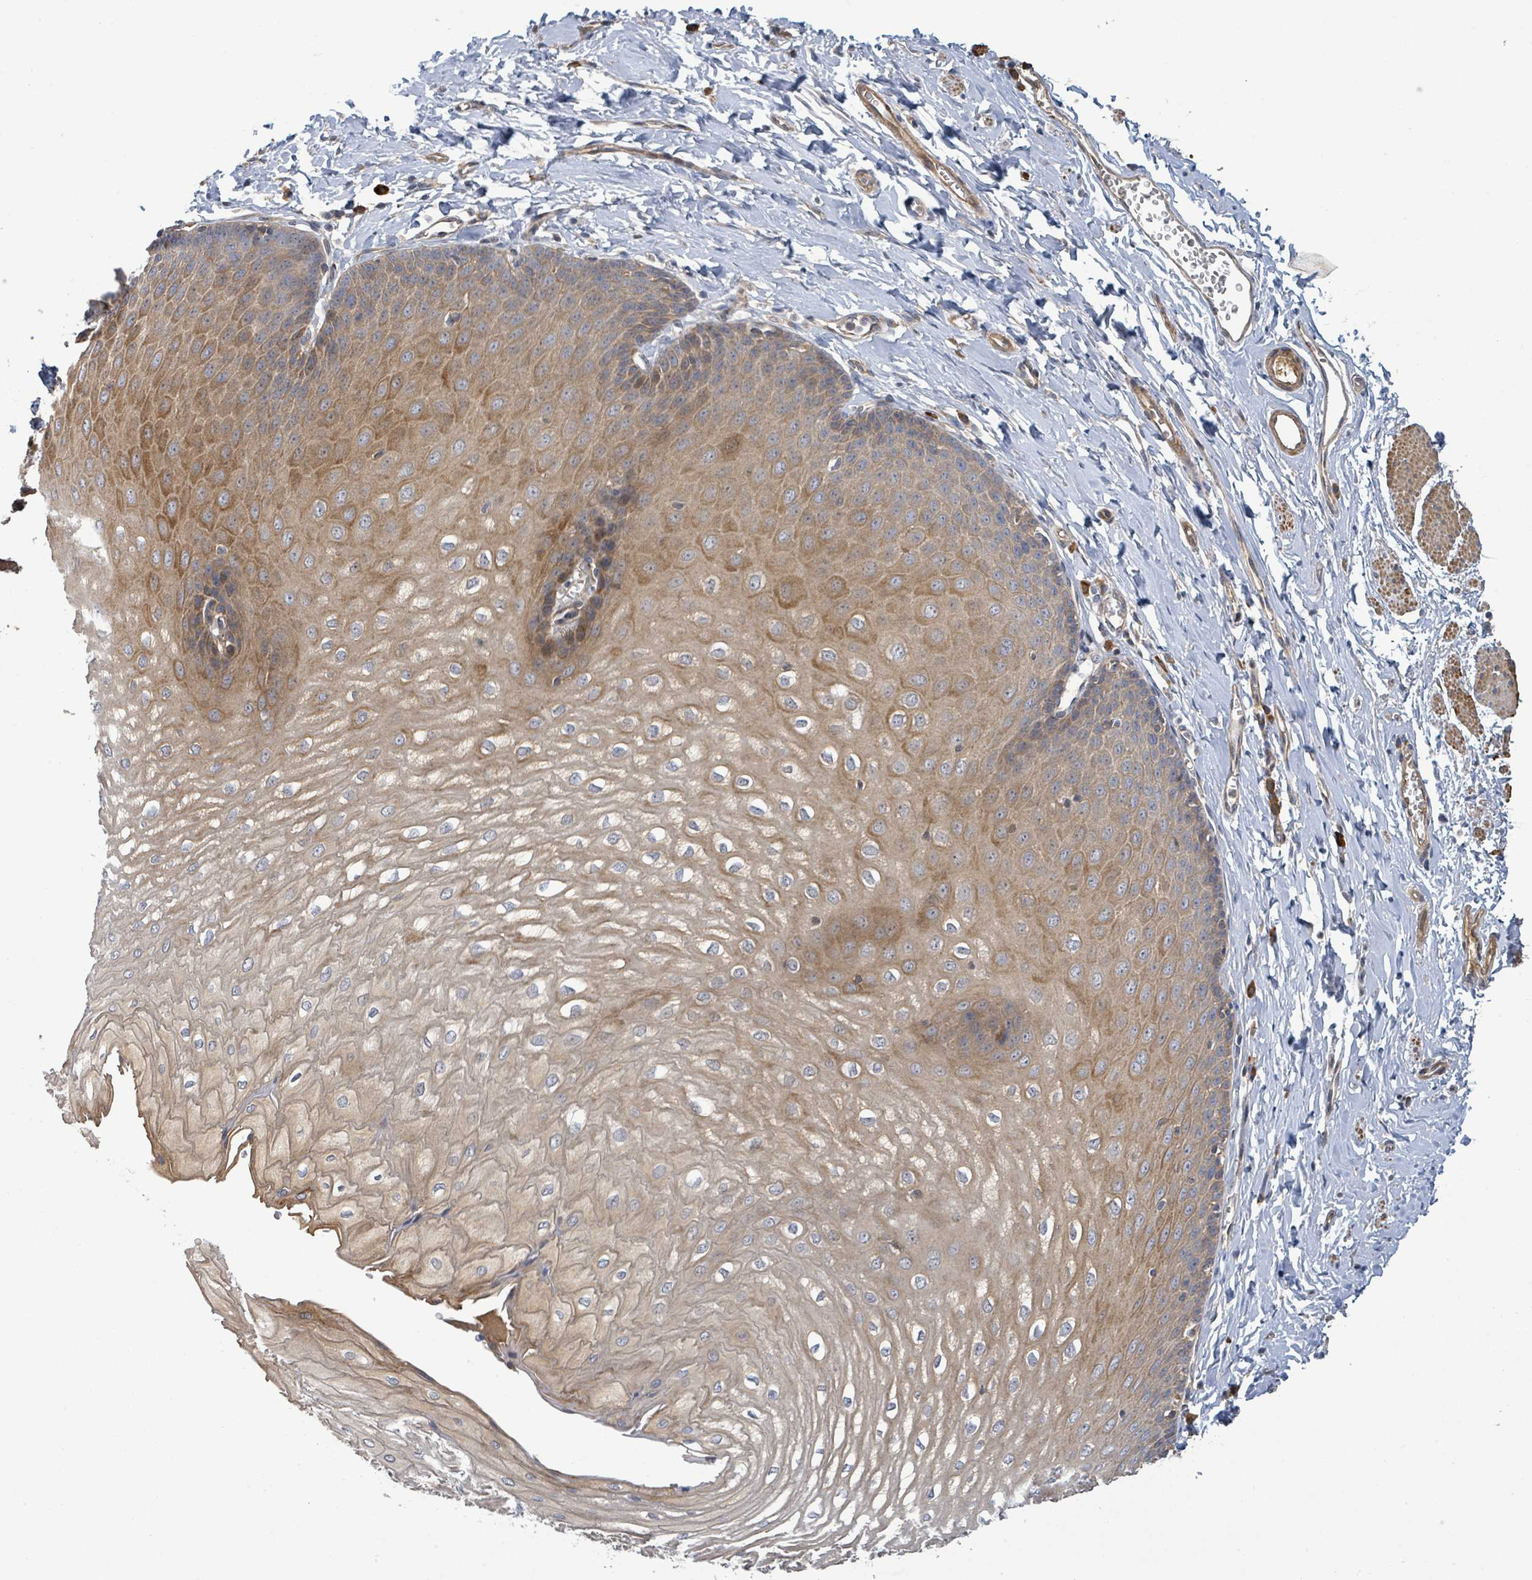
{"staining": {"intensity": "moderate", "quantity": "25%-75%", "location": "cytoplasmic/membranous"}, "tissue": "esophagus", "cell_type": "Squamous epithelial cells", "image_type": "normal", "snomed": [{"axis": "morphology", "description": "Normal tissue, NOS"}, {"axis": "topography", "description": "Esophagus"}], "caption": "The histopathology image reveals staining of normal esophagus, revealing moderate cytoplasmic/membranous protein expression (brown color) within squamous epithelial cells.", "gene": "STARD4", "patient": {"sex": "male", "age": 70}}